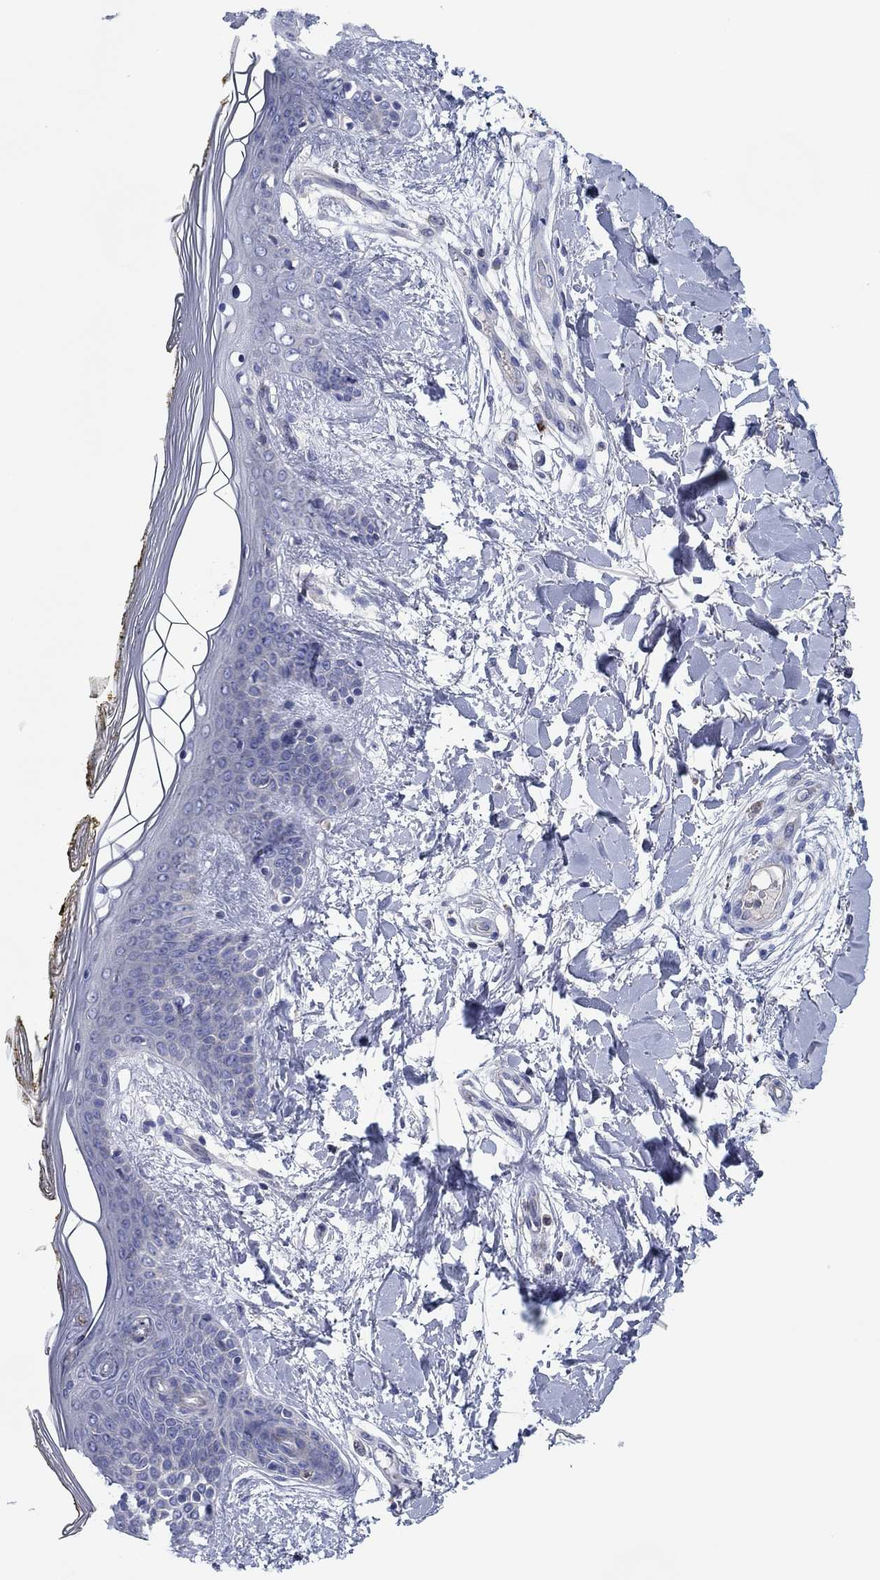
{"staining": {"intensity": "negative", "quantity": "none", "location": "none"}, "tissue": "skin", "cell_type": "Fibroblasts", "image_type": "normal", "snomed": [{"axis": "morphology", "description": "Normal tissue, NOS"}, {"axis": "topography", "description": "Skin"}], "caption": "Immunohistochemical staining of unremarkable human skin demonstrates no significant positivity in fibroblasts.", "gene": "PVR", "patient": {"sex": "female", "age": 34}}